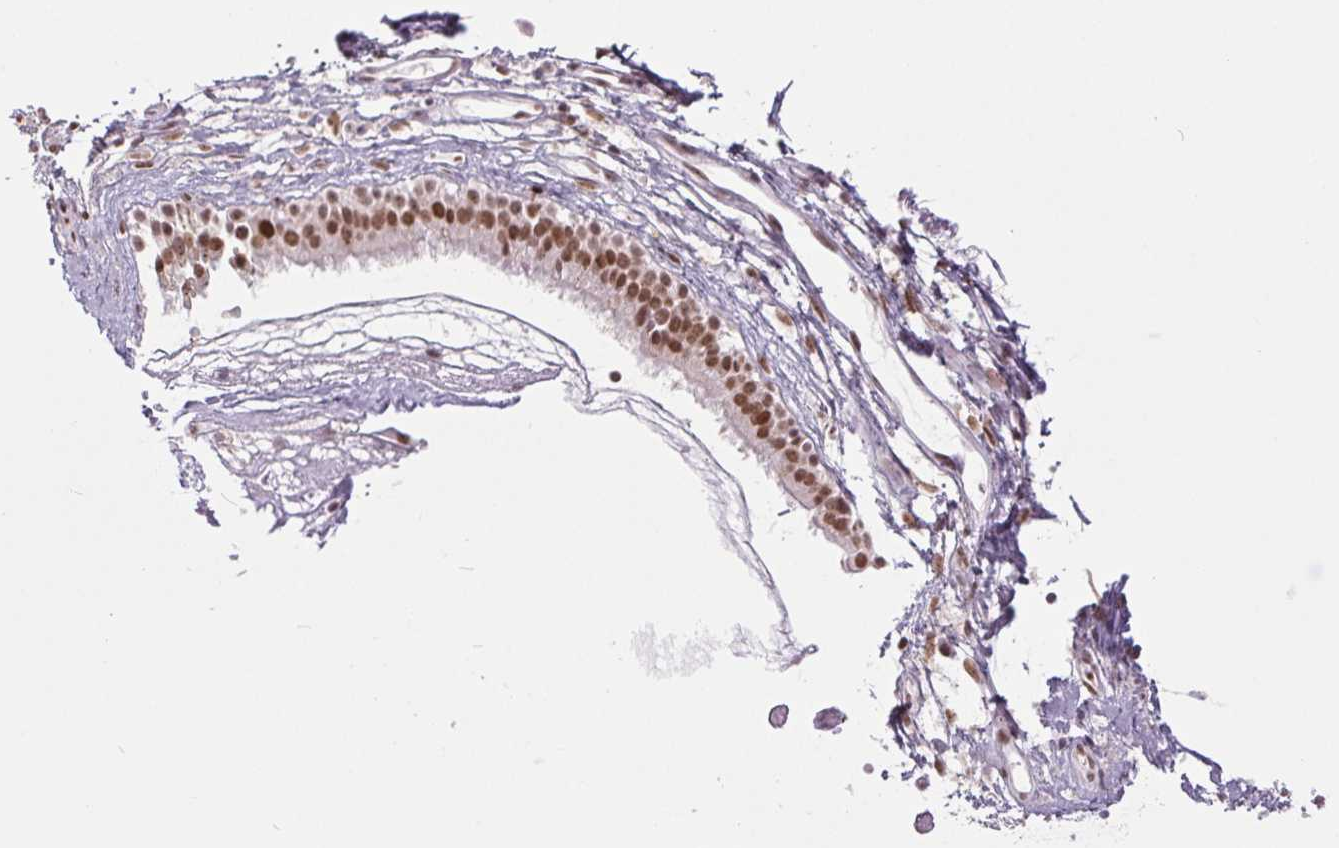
{"staining": {"intensity": "moderate", "quantity": ">75%", "location": "nuclear"}, "tissue": "nasopharynx", "cell_type": "Respiratory epithelial cells", "image_type": "normal", "snomed": [{"axis": "morphology", "description": "Normal tissue, NOS"}, {"axis": "topography", "description": "Nasopharynx"}], "caption": "Immunohistochemical staining of normal nasopharynx exhibits >75% levels of moderate nuclear protein positivity in about >75% of respiratory epithelial cells.", "gene": "SMIM6", "patient": {"sex": "male", "age": 24}}